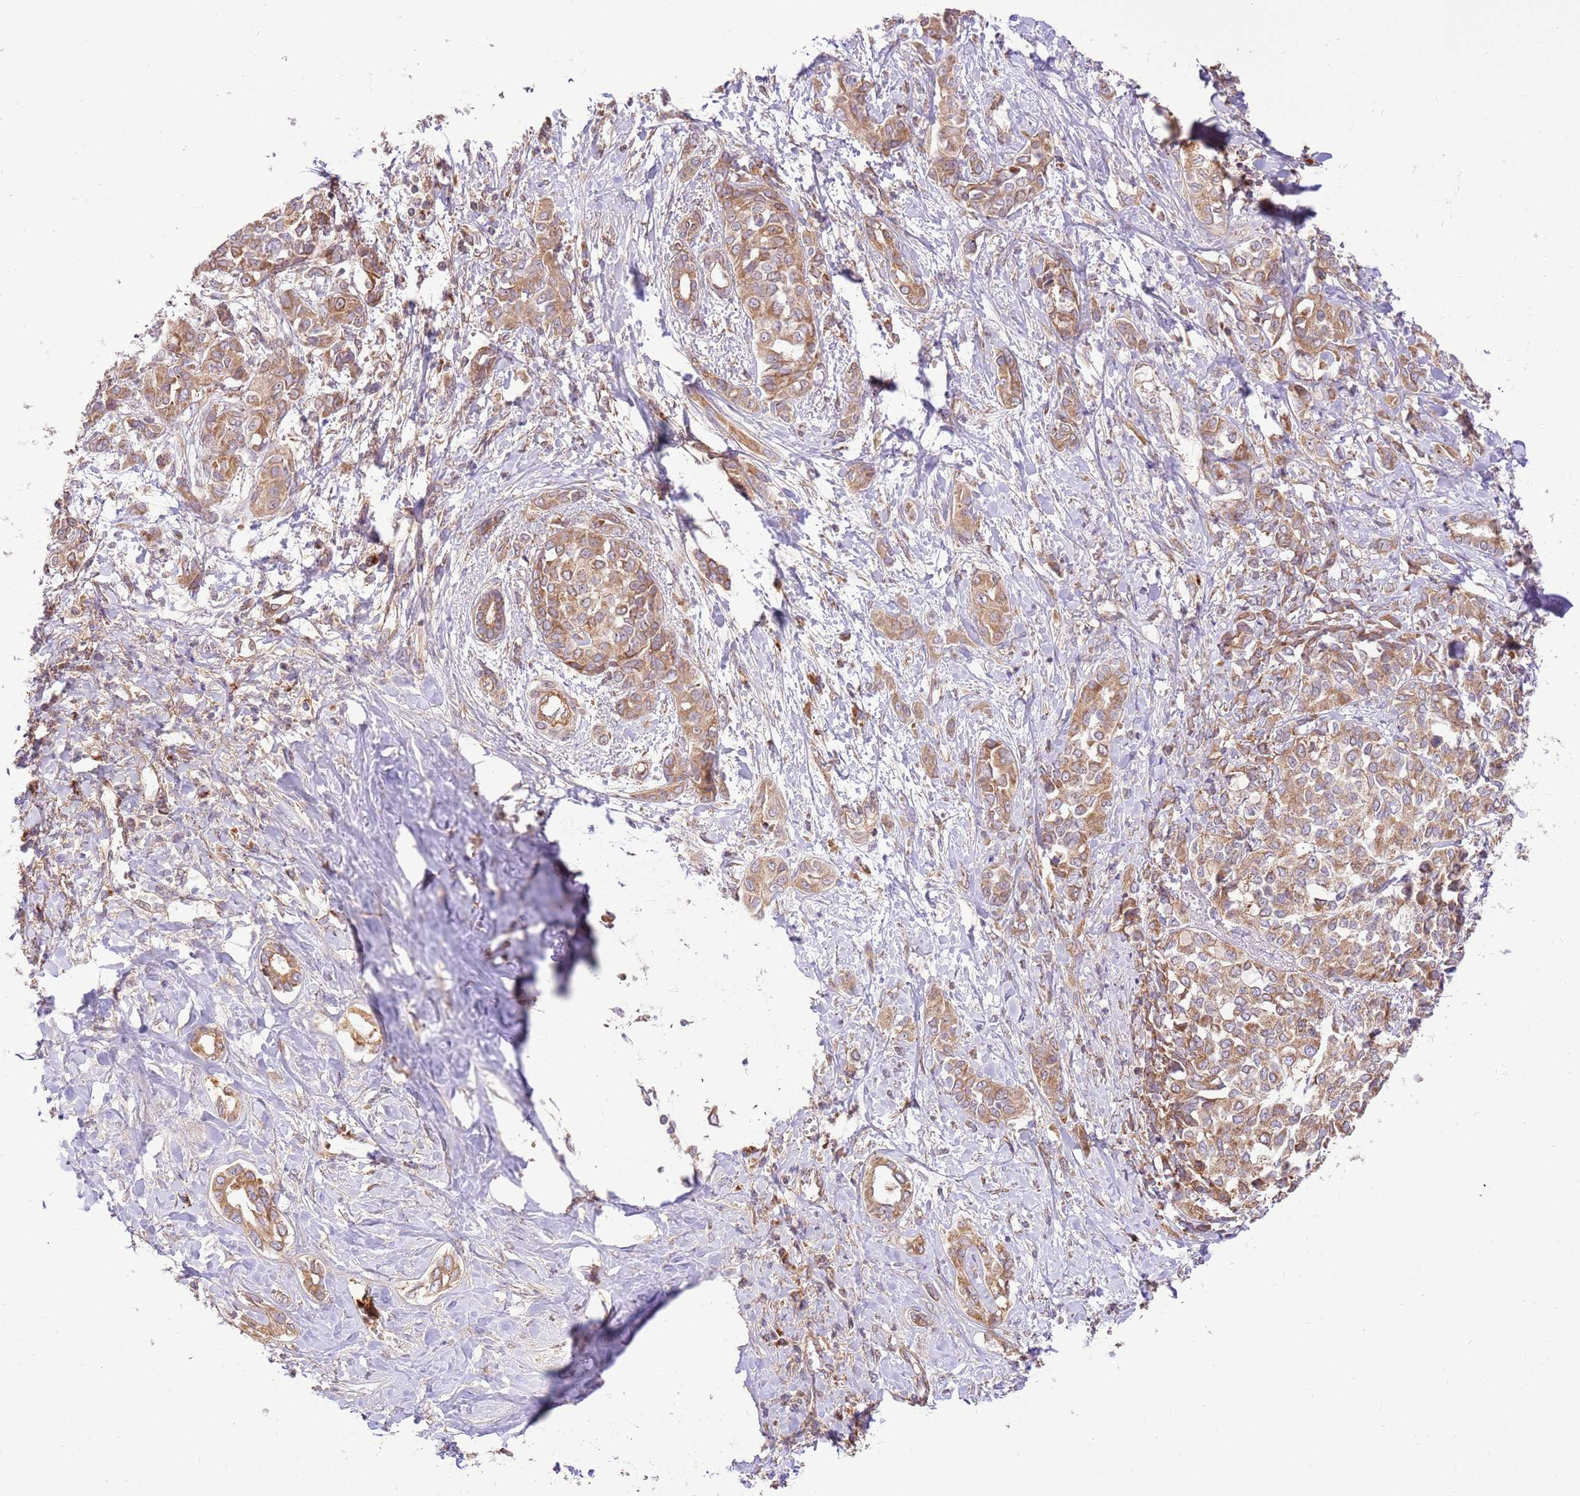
{"staining": {"intensity": "moderate", "quantity": ">75%", "location": "cytoplasmic/membranous"}, "tissue": "liver cancer", "cell_type": "Tumor cells", "image_type": "cancer", "snomed": [{"axis": "morphology", "description": "Cholangiocarcinoma"}, {"axis": "topography", "description": "Liver"}], "caption": "Liver cholangiocarcinoma stained for a protein (brown) demonstrates moderate cytoplasmic/membranous positive staining in about >75% of tumor cells.", "gene": "SPATA2L", "patient": {"sex": "female", "age": 77}}